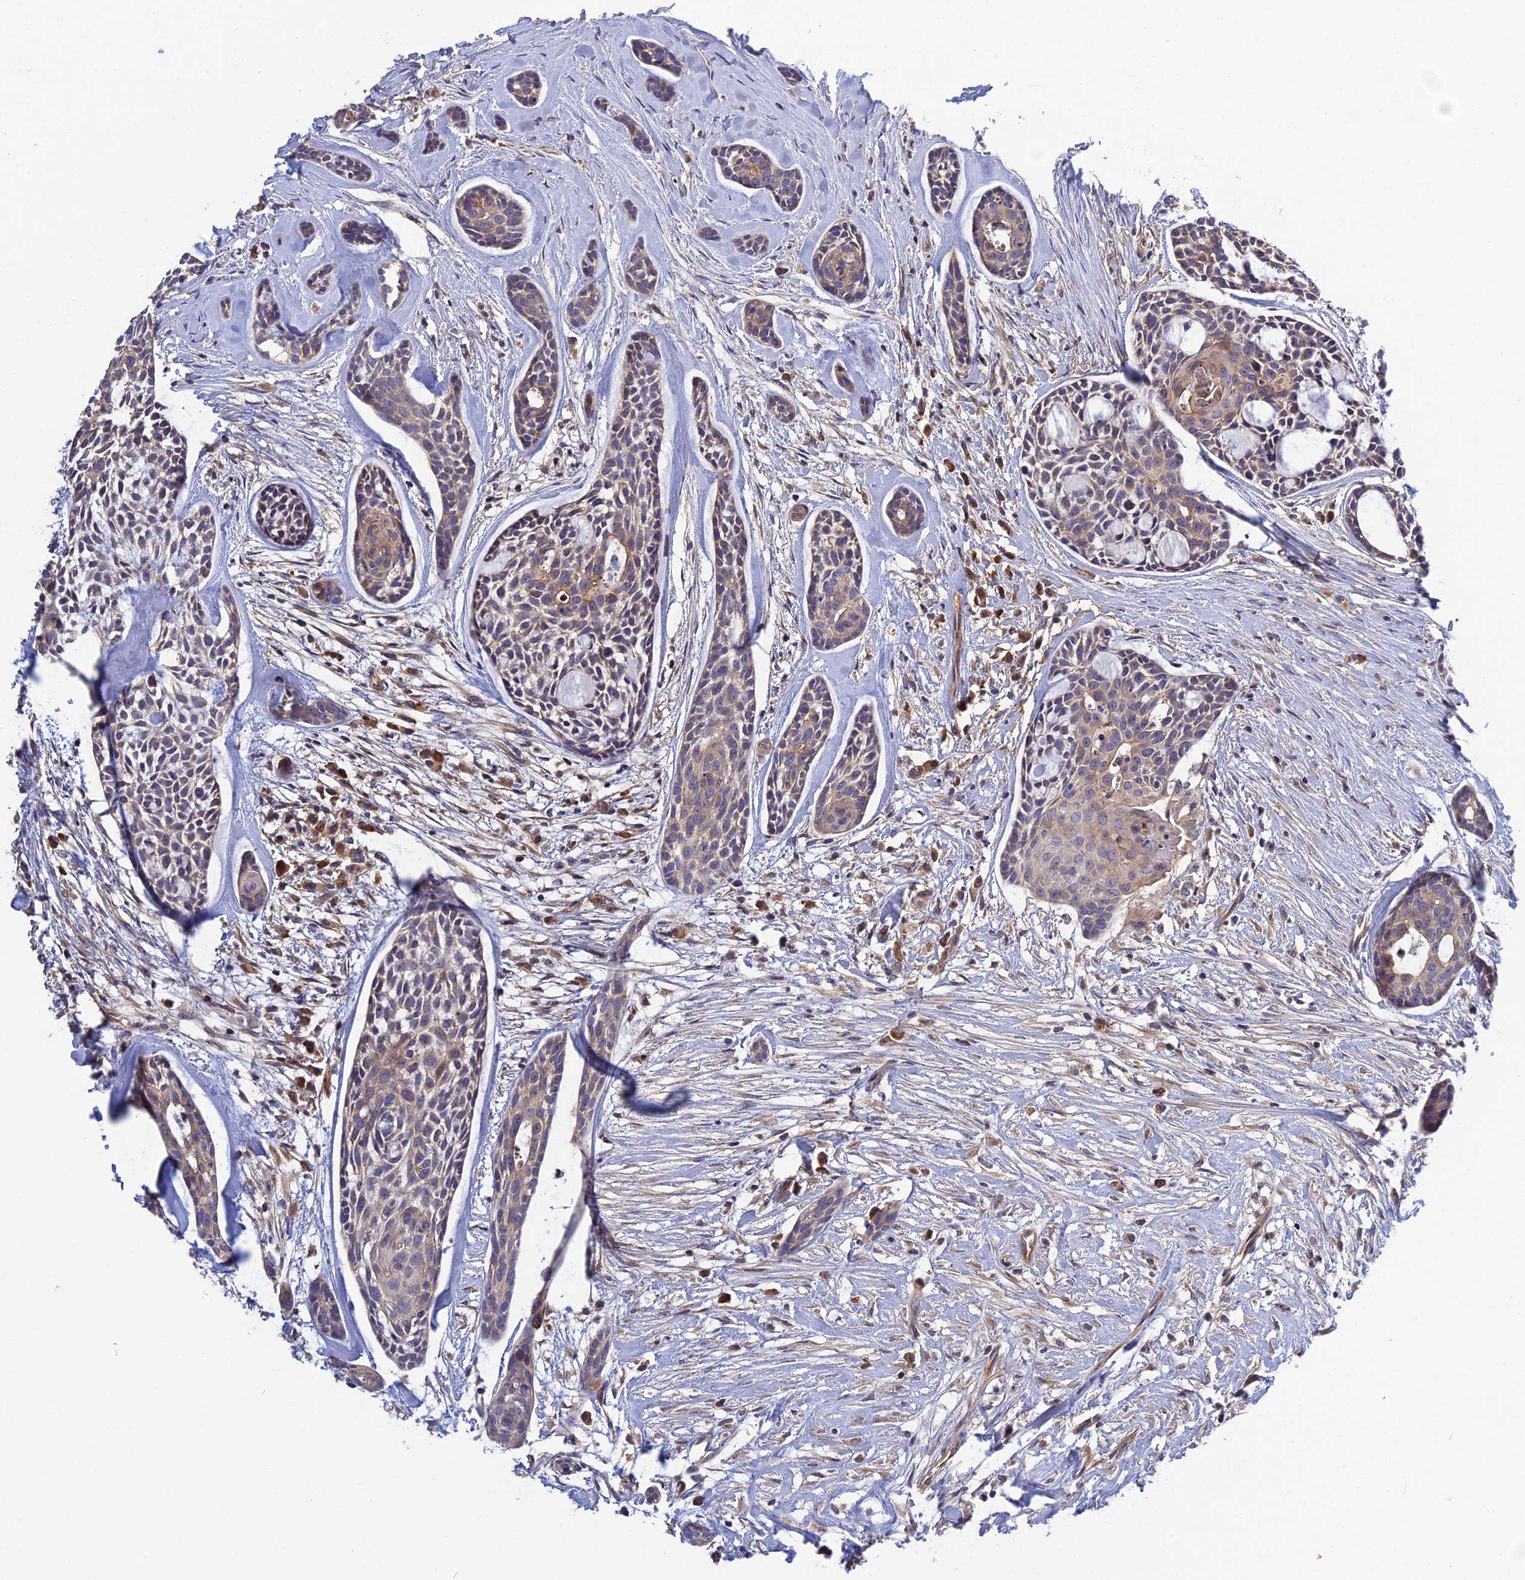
{"staining": {"intensity": "weak", "quantity": ">75%", "location": "cytoplasmic/membranous"}, "tissue": "head and neck cancer", "cell_type": "Tumor cells", "image_type": "cancer", "snomed": [{"axis": "morphology", "description": "Adenocarcinoma, NOS"}, {"axis": "topography", "description": "Subcutis"}, {"axis": "topography", "description": "Head-Neck"}], "caption": "Protein expression by IHC reveals weak cytoplasmic/membranous positivity in about >75% of tumor cells in head and neck cancer.", "gene": "CRACD", "patient": {"sex": "female", "age": 73}}